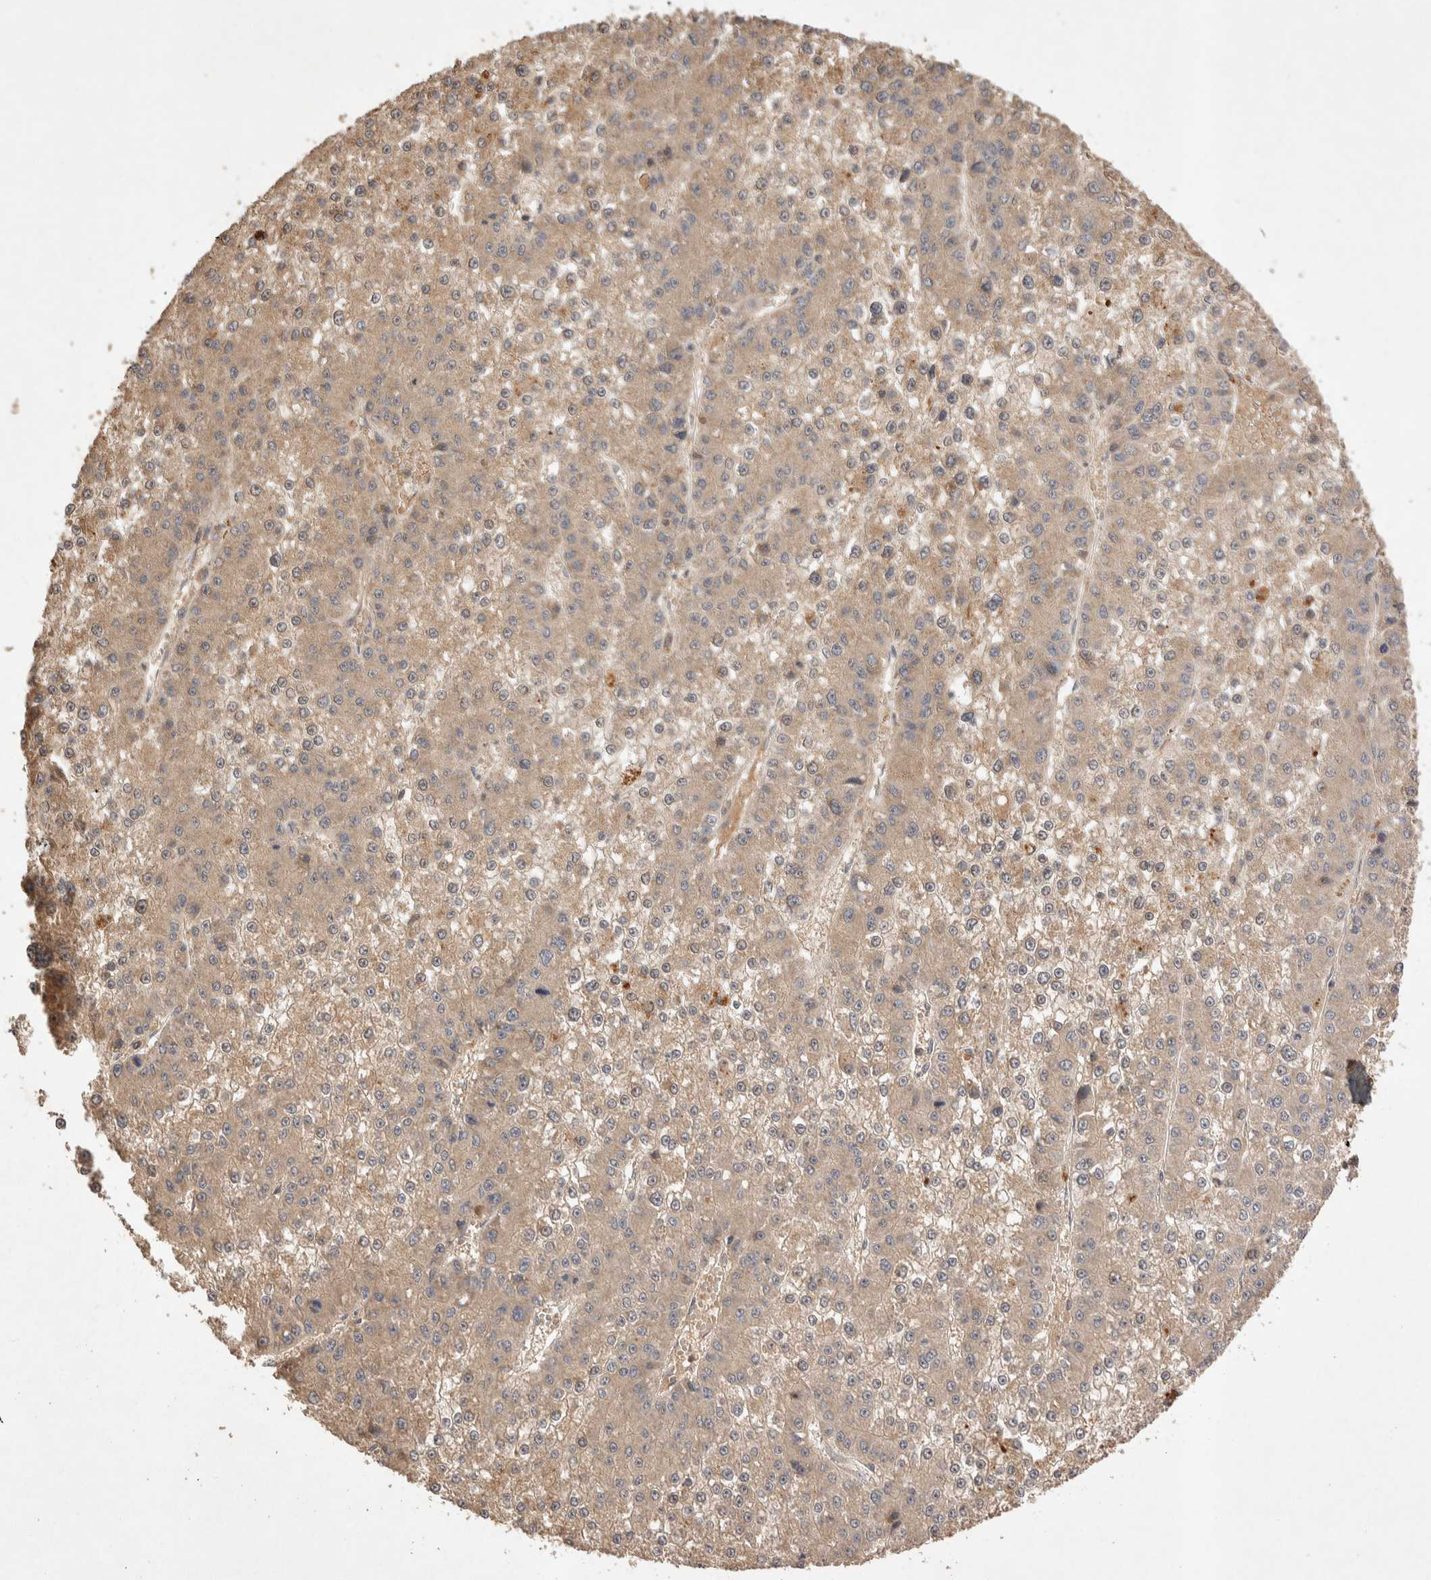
{"staining": {"intensity": "weak", "quantity": ">75%", "location": "cytoplasmic/membranous"}, "tissue": "liver cancer", "cell_type": "Tumor cells", "image_type": "cancer", "snomed": [{"axis": "morphology", "description": "Carcinoma, Hepatocellular, NOS"}, {"axis": "topography", "description": "Liver"}], "caption": "Tumor cells display low levels of weak cytoplasmic/membranous staining in approximately >75% of cells in human liver cancer (hepatocellular carcinoma).", "gene": "NSMAF", "patient": {"sex": "female", "age": 73}}